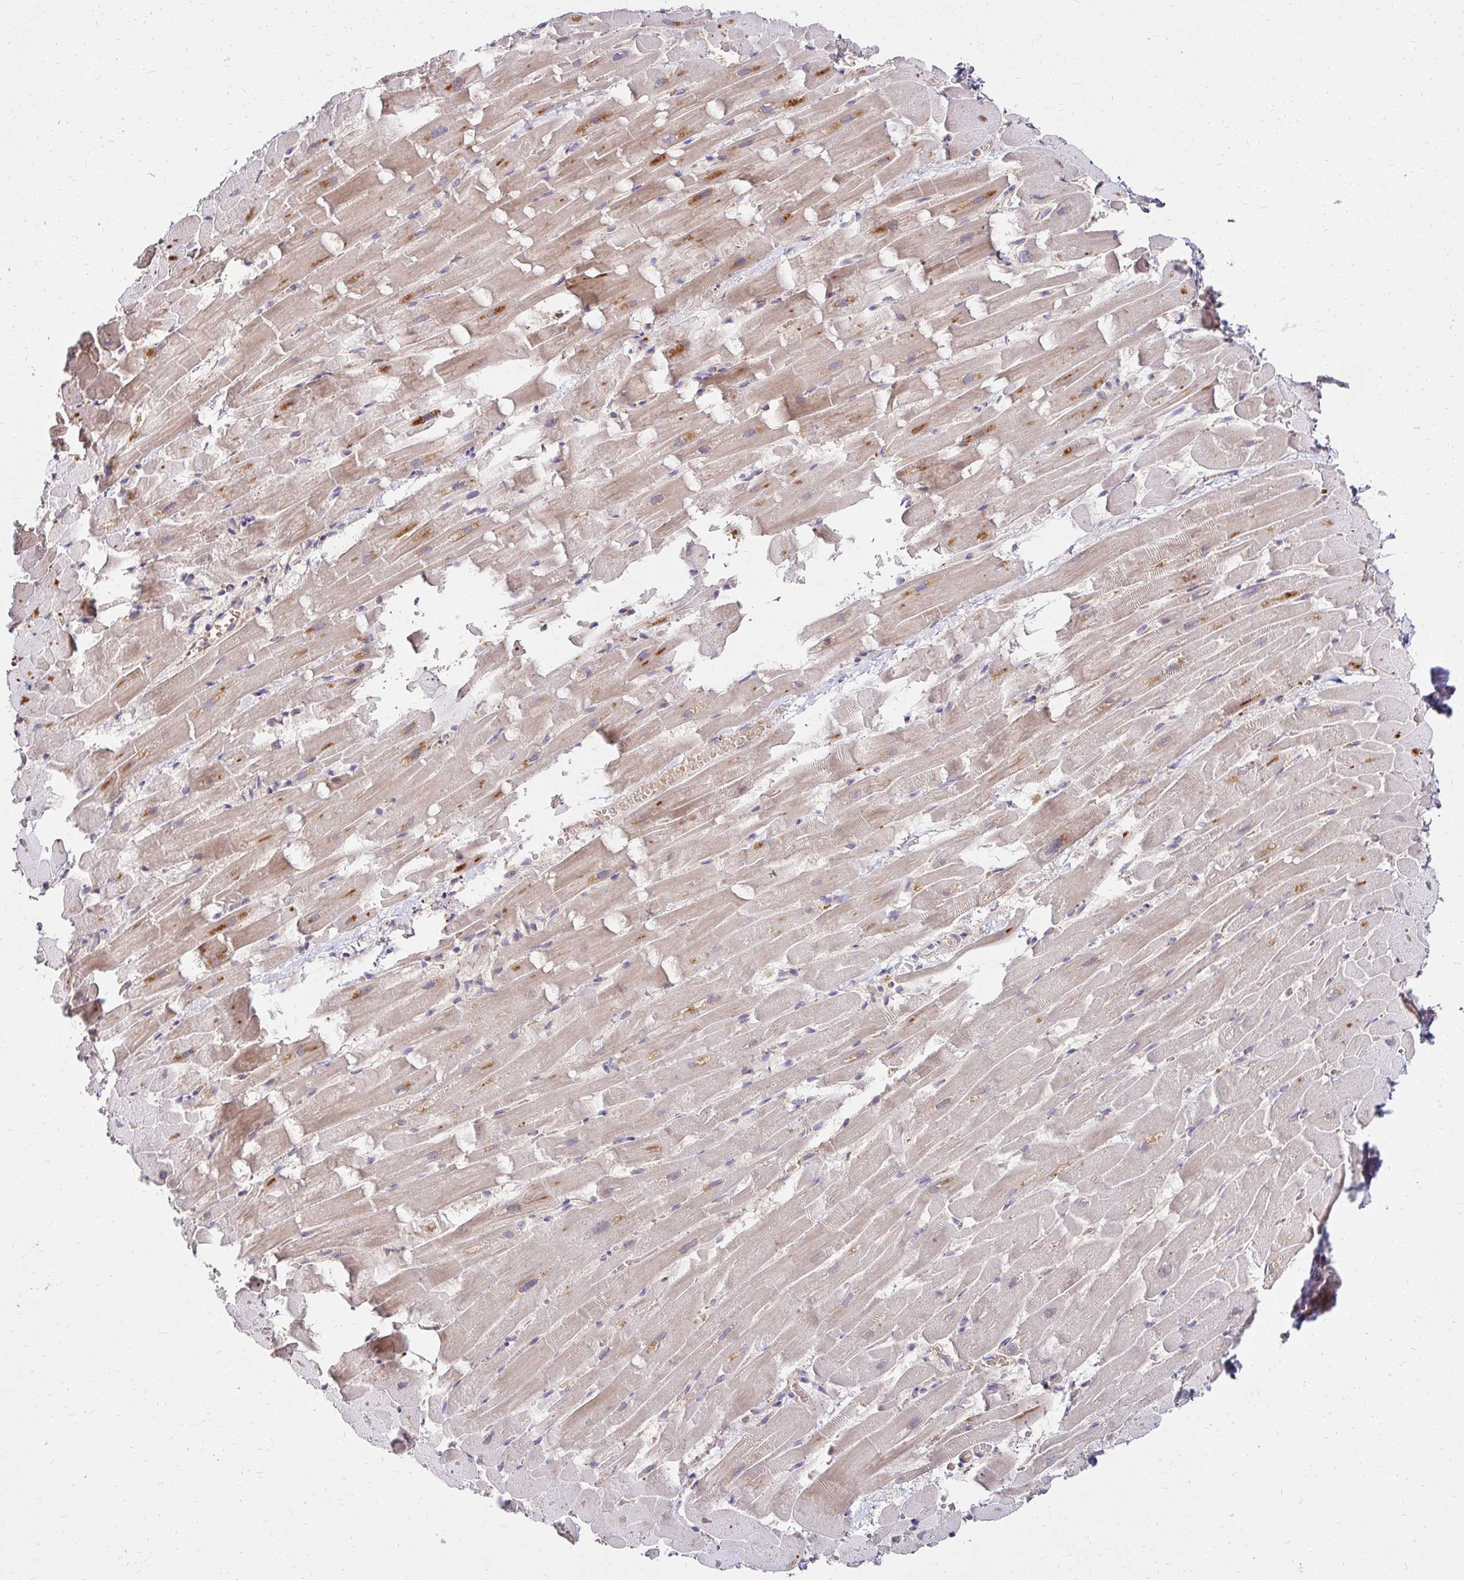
{"staining": {"intensity": "weak", "quantity": "25%-75%", "location": "cytoplasmic/membranous"}, "tissue": "heart muscle", "cell_type": "Cardiomyocytes", "image_type": "normal", "snomed": [{"axis": "morphology", "description": "Normal tissue, NOS"}, {"axis": "topography", "description": "Heart"}], "caption": "Heart muscle stained for a protein (brown) displays weak cytoplasmic/membranous positive staining in about 25%-75% of cardiomyocytes.", "gene": "IDUA", "patient": {"sex": "male", "age": 37}}